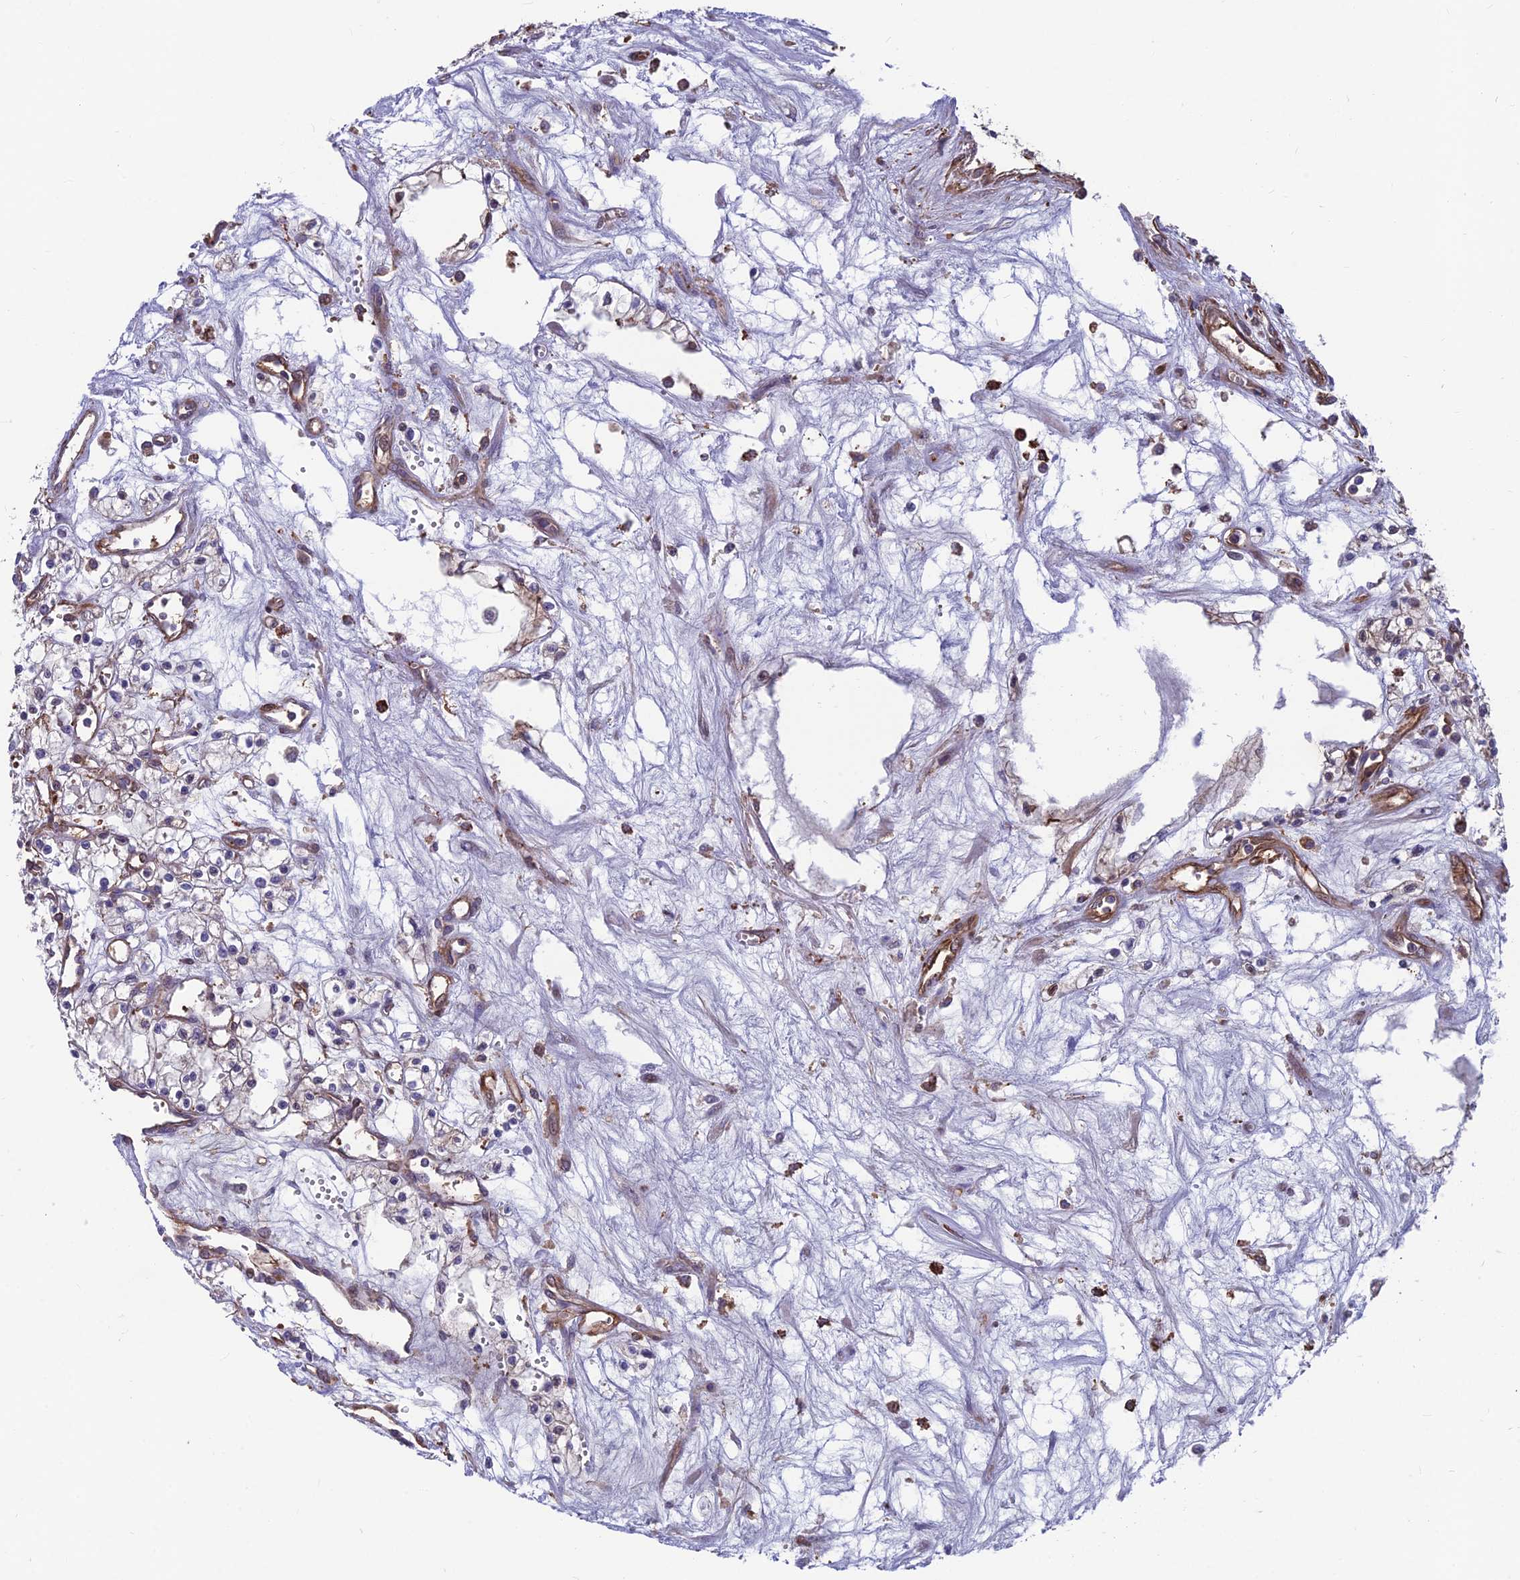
{"staining": {"intensity": "negative", "quantity": "none", "location": "none"}, "tissue": "renal cancer", "cell_type": "Tumor cells", "image_type": "cancer", "snomed": [{"axis": "morphology", "description": "Adenocarcinoma, NOS"}, {"axis": "topography", "description": "Kidney"}], "caption": "Renal cancer stained for a protein using IHC displays no staining tumor cells.", "gene": "RTN4RL1", "patient": {"sex": "male", "age": 59}}